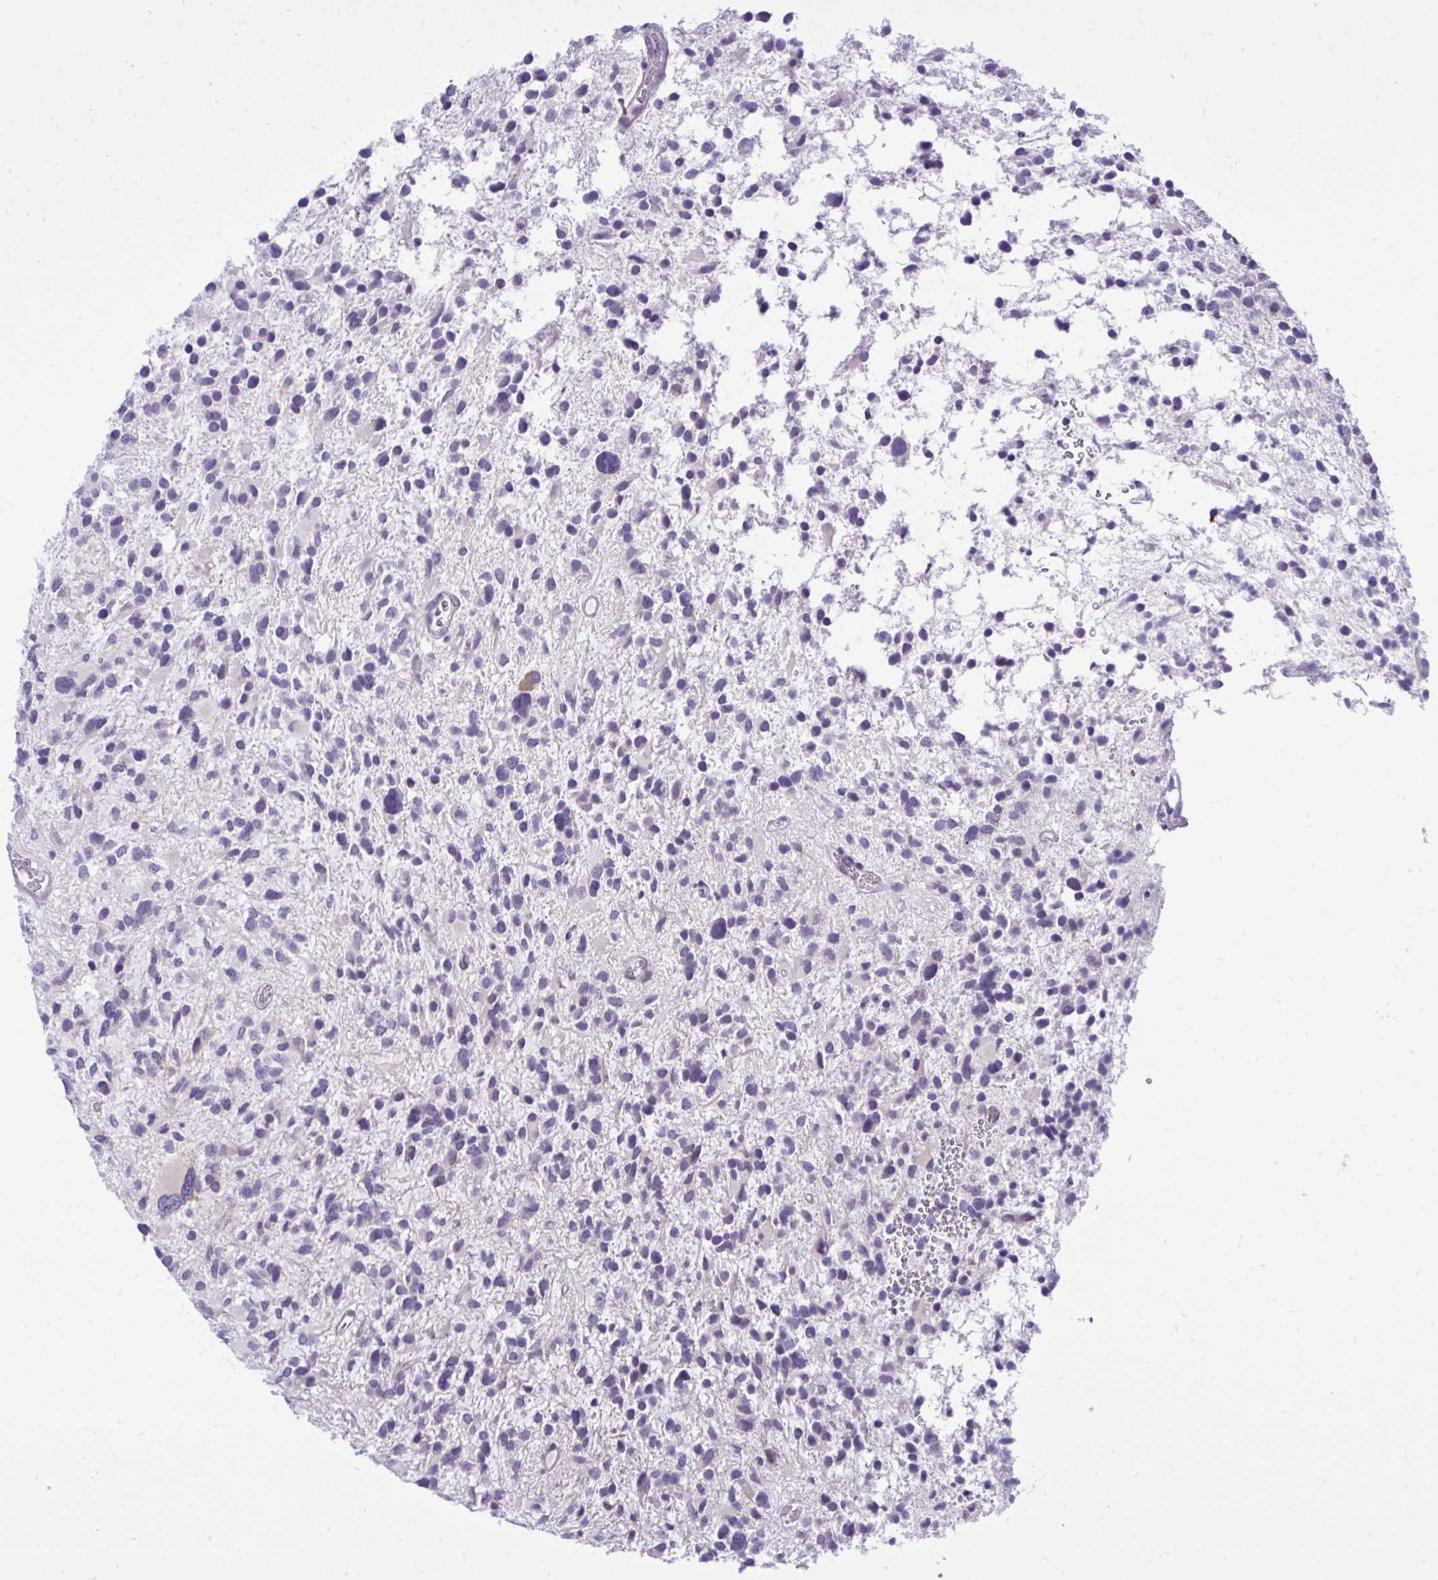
{"staining": {"intensity": "negative", "quantity": "none", "location": "none"}, "tissue": "glioma", "cell_type": "Tumor cells", "image_type": "cancer", "snomed": [{"axis": "morphology", "description": "Glioma, malignant, High grade"}, {"axis": "topography", "description": "Brain"}], "caption": "High power microscopy image of an immunohistochemistry micrograph of glioma, revealing no significant positivity in tumor cells. (DAB (3,3'-diaminobenzidine) immunohistochemistry (IHC) with hematoxylin counter stain).", "gene": "SPAG1", "patient": {"sex": "female", "age": 11}}